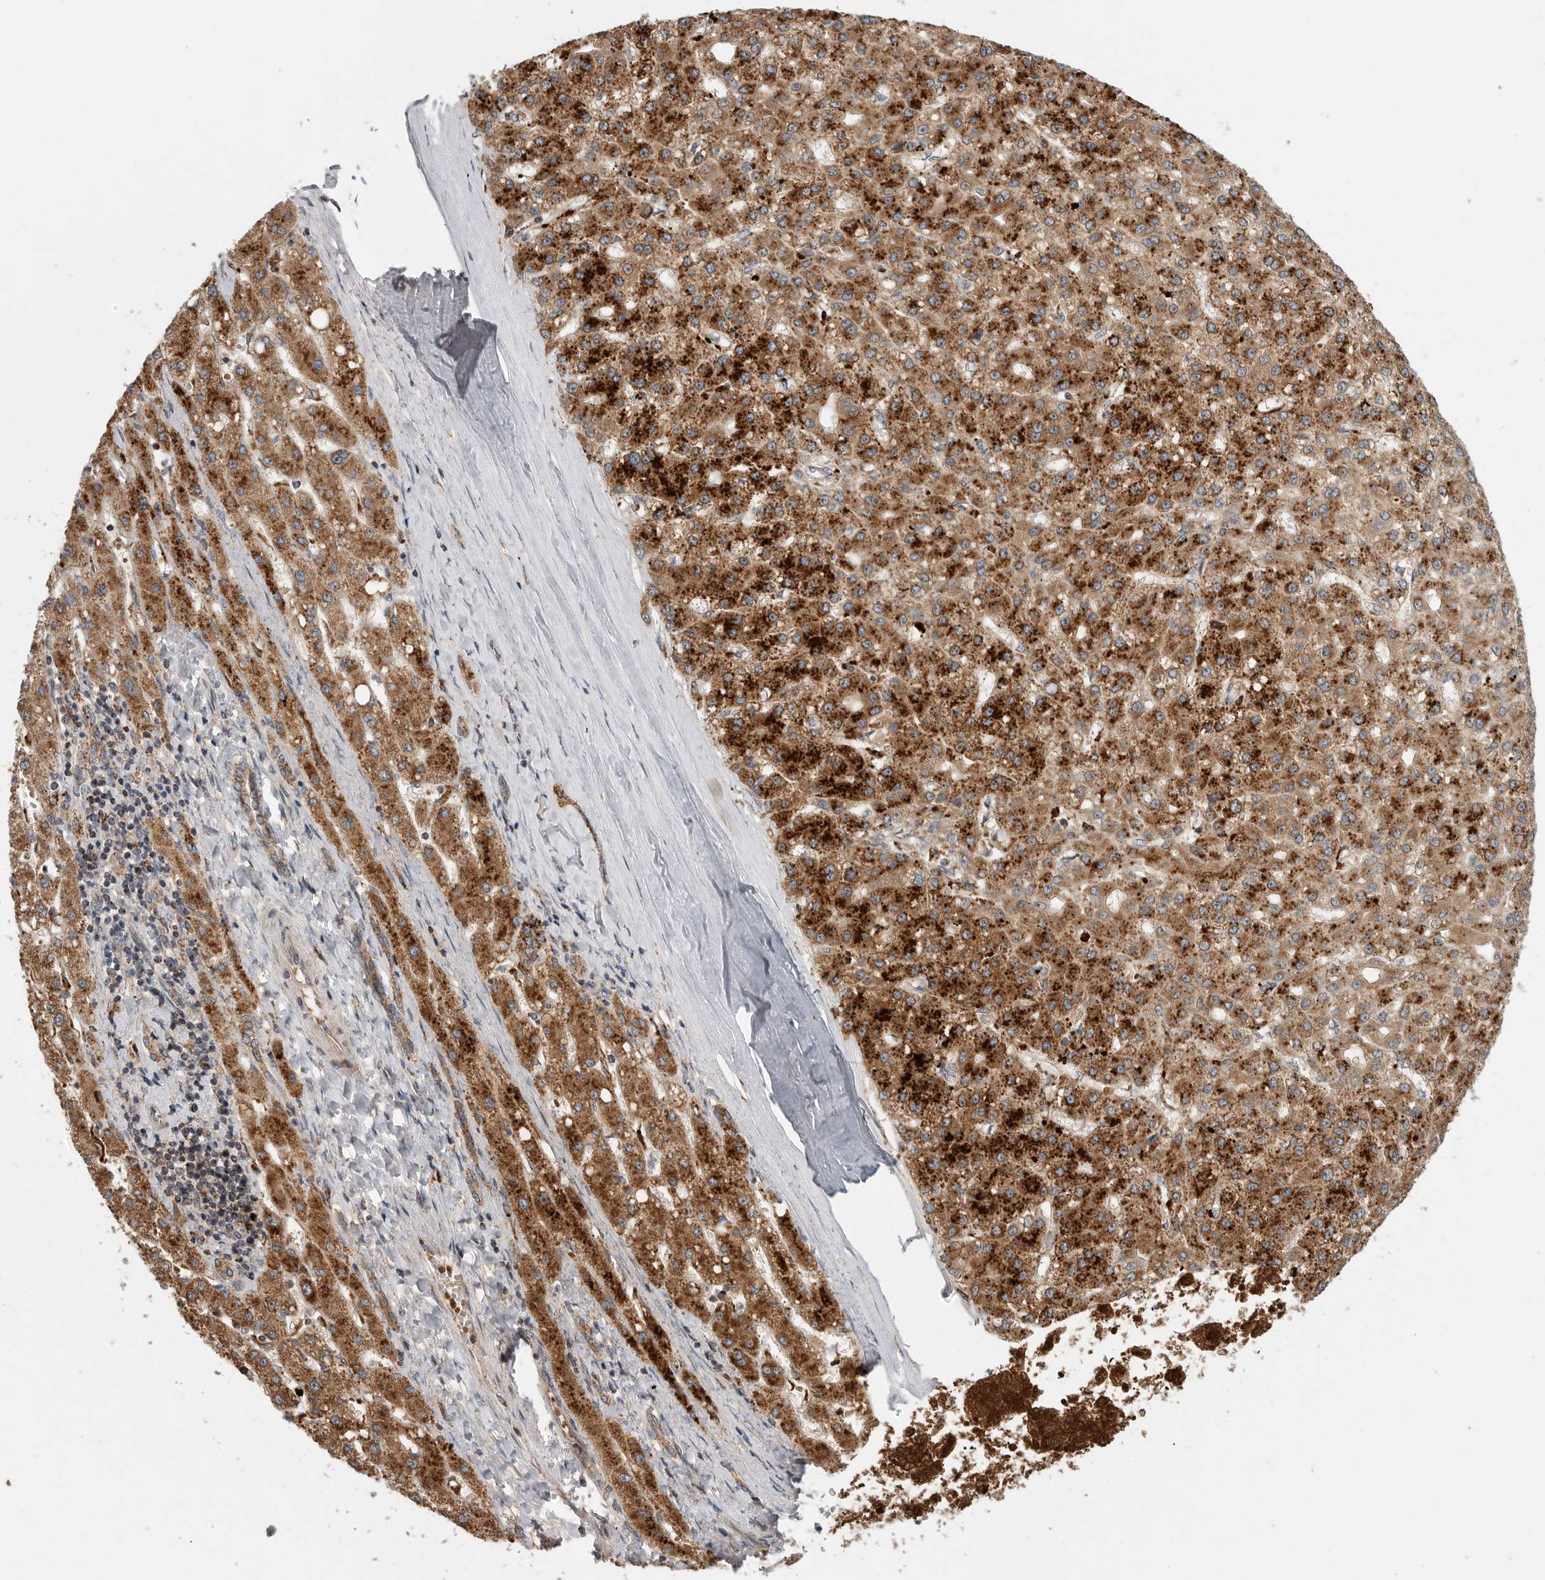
{"staining": {"intensity": "strong", "quantity": ">75%", "location": "cytoplasmic/membranous"}, "tissue": "liver cancer", "cell_type": "Tumor cells", "image_type": "cancer", "snomed": [{"axis": "morphology", "description": "Carcinoma, Hepatocellular, NOS"}, {"axis": "topography", "description": "Liver"}], "caption": "A brown stain shows strong cytoplasmic/membranous expression of a protein in human liver hepatocellular carcinoma tumor cells.", "gene": "GALNS", "patient": {"sex": "male", "age": 67}}